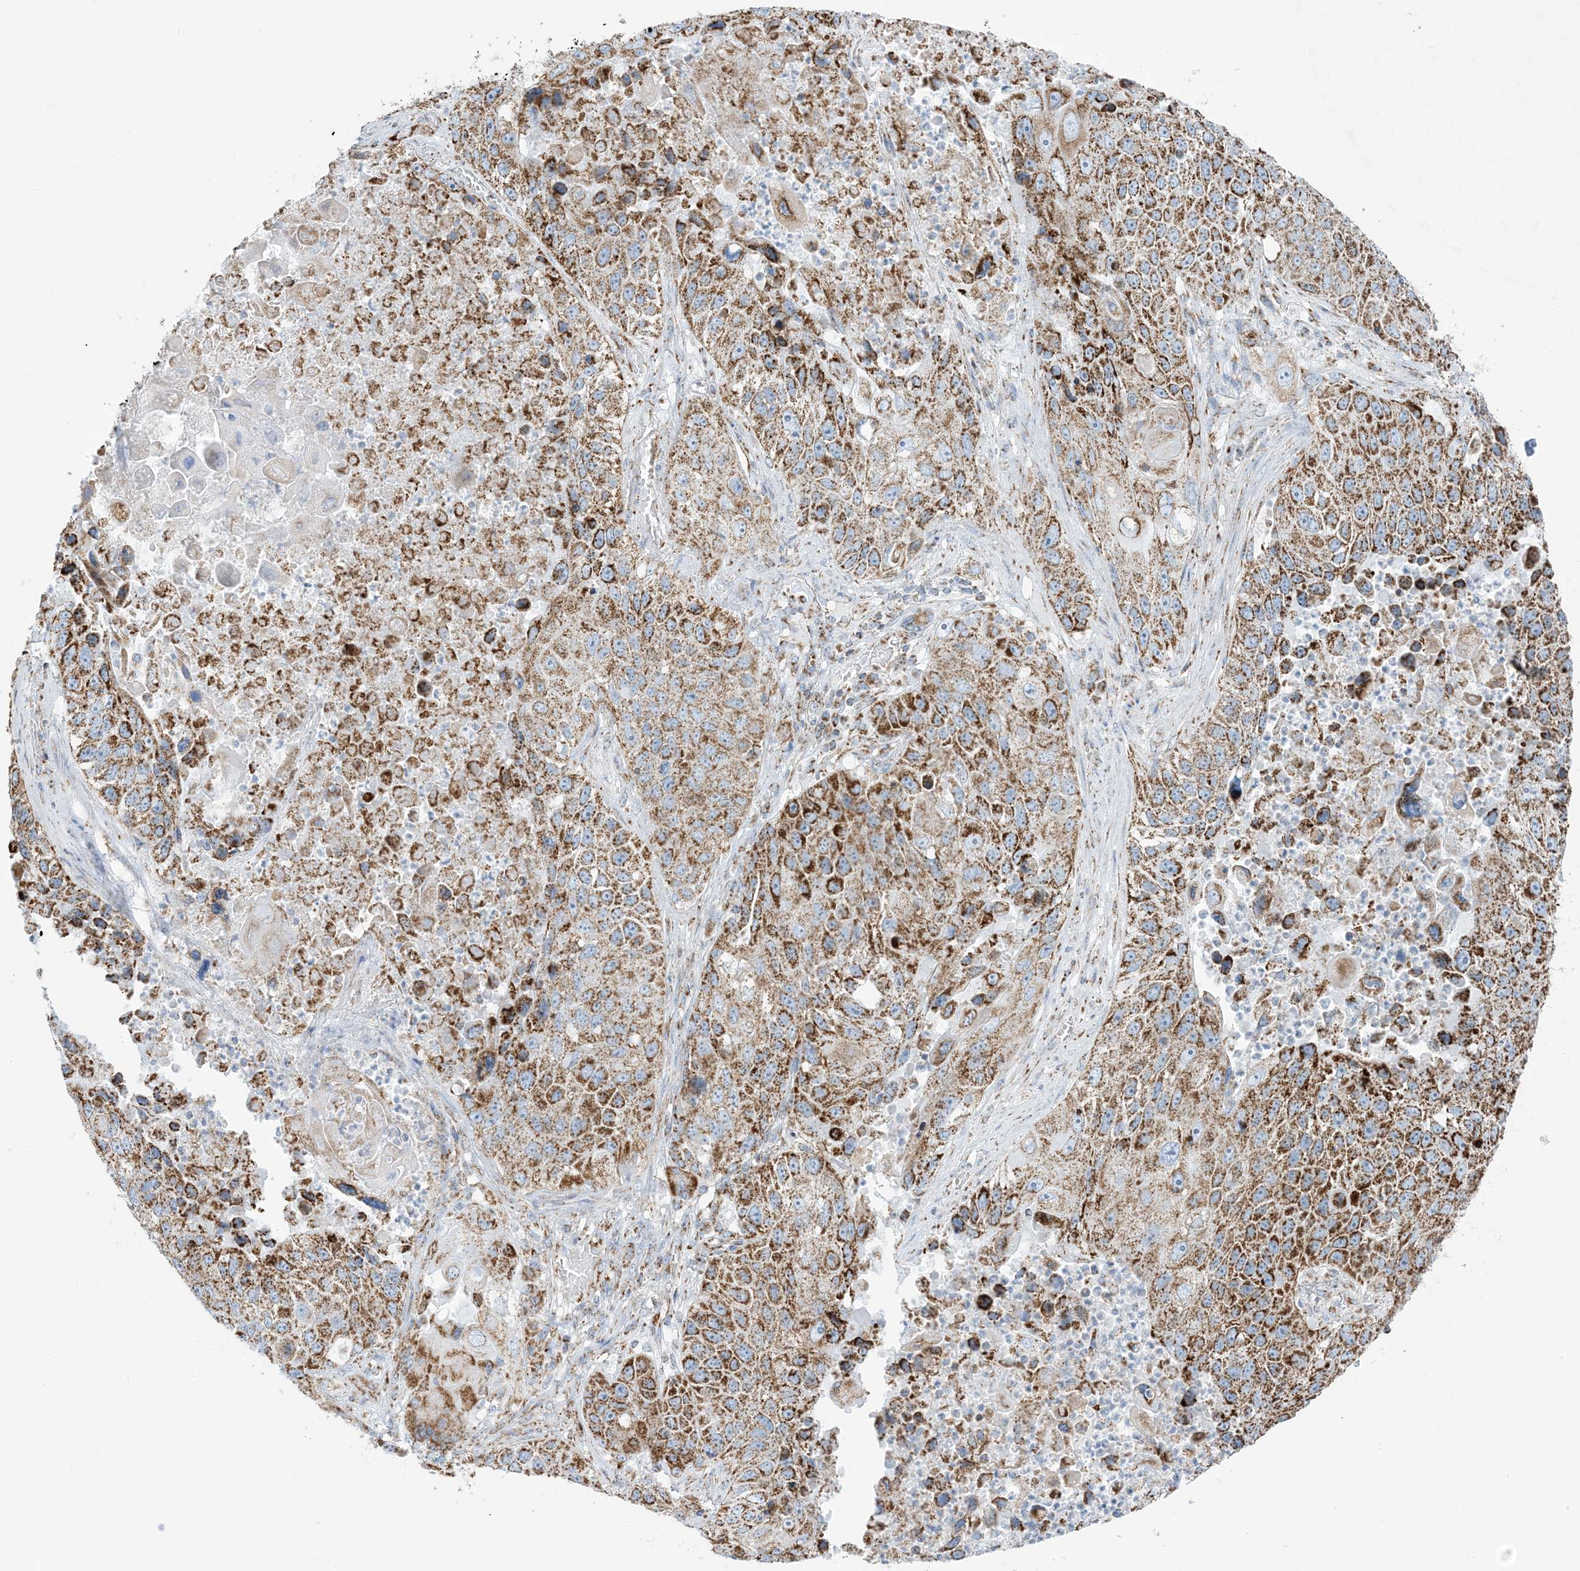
{"staining": {"intensity": "strong", "quantity": ">75%", "location": "cytoplasmic/membranous"}, "tissue": "lung cancer", "cell_type": "Tumor cells", "image_type": "cancer", "snomed": [{"axis": "morphology", "description": "Squamous cell carcinoma, NOS"}, {"axis": "topography", "description": "Lung"}], "caption": "A photomicrograph showing strong cytoplasmic/membranous expression in approximately >75% of tumor cells in squamous cell carcinoma (lung), as visualized by brown immunohistochemical staining.", "gene": "SAMM50", "patient": {"sex": "male", "age": 61}}